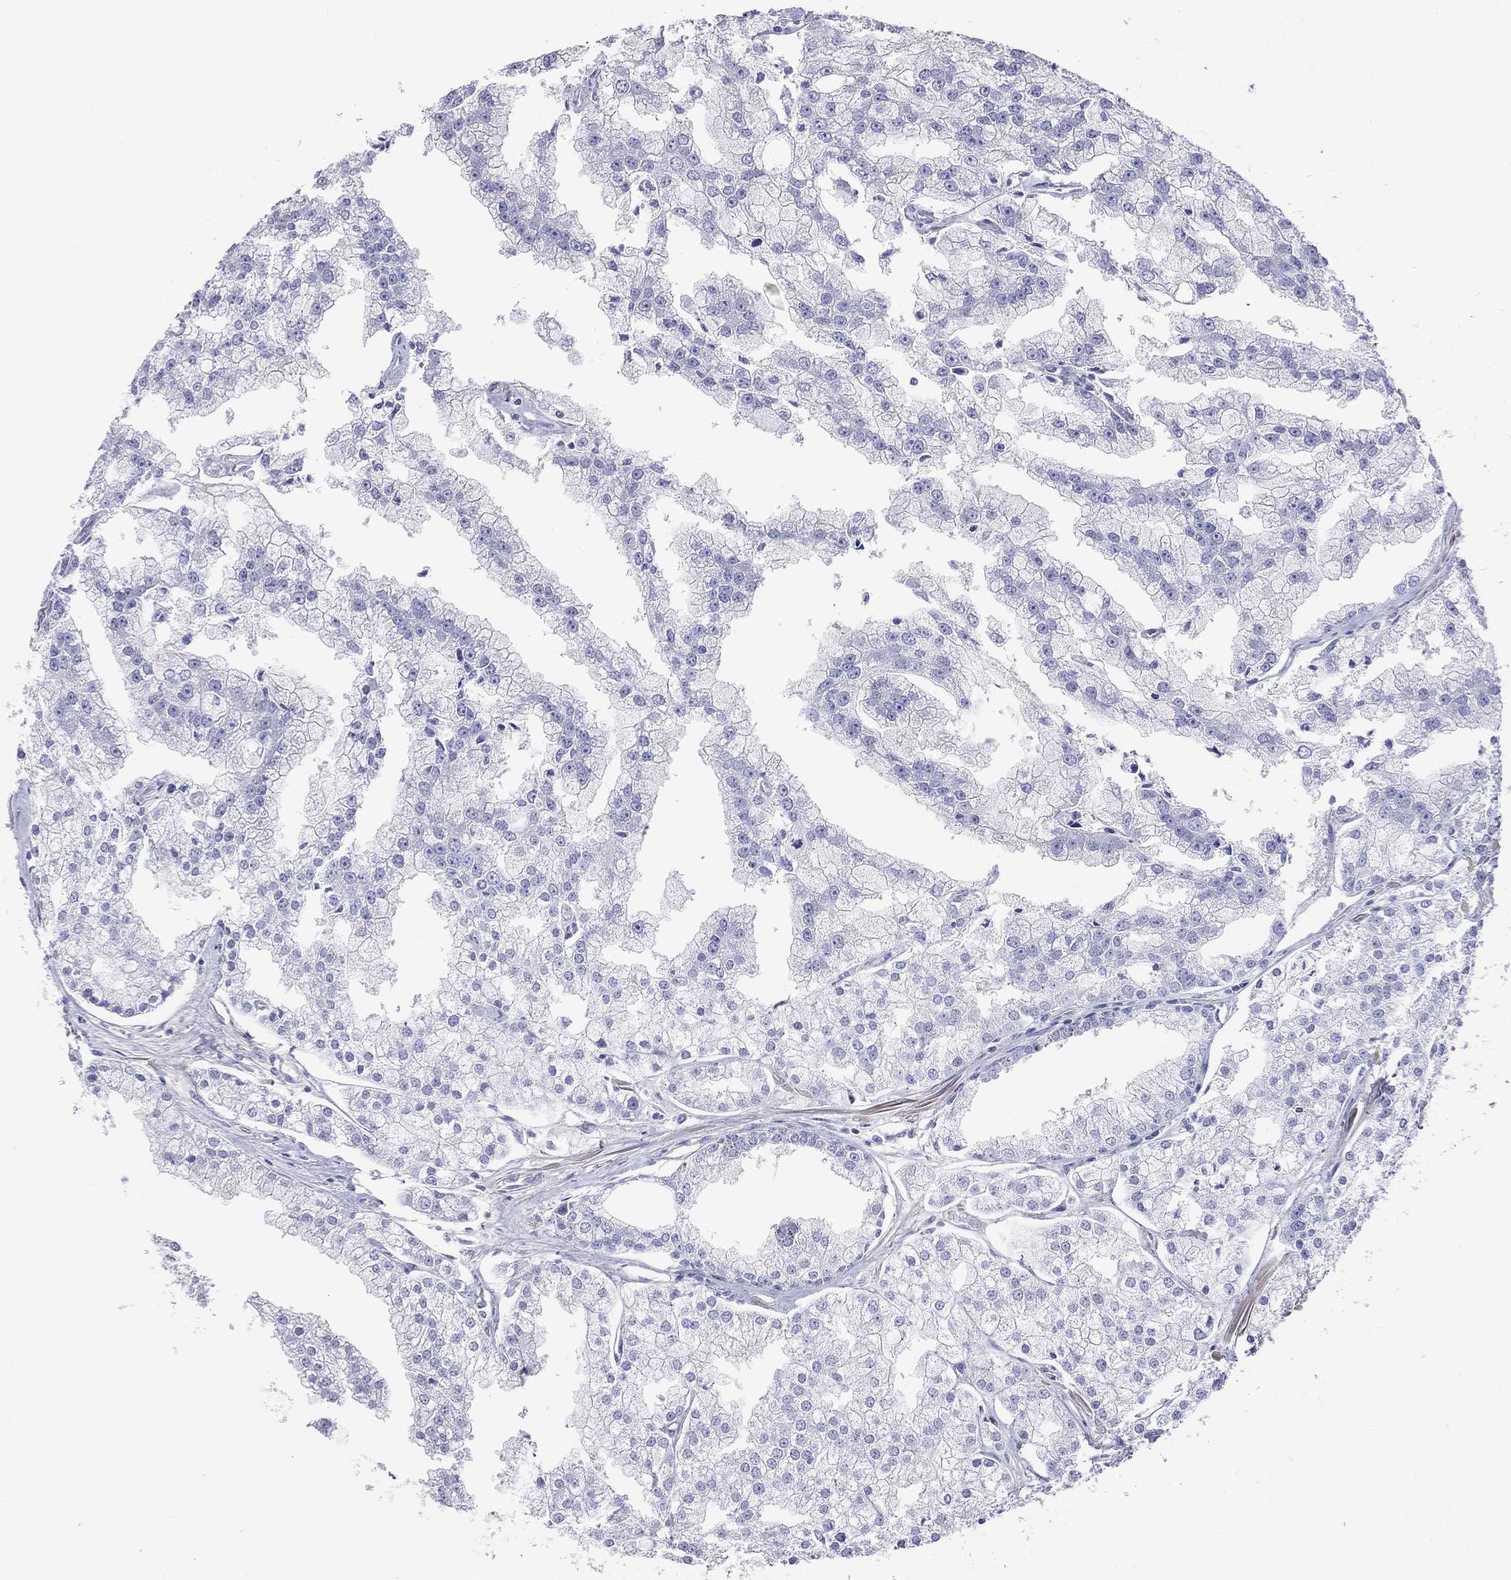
{"staining": {"intensity": "negative", "quantity": "none", "location": "none"}, "tissue": "prostate cancer", "cell_type": "Tumor cells", "image_type": "cancer", "snomed": [{"axis": "morphology", "description": "Adenocarcinoma, NOS"}, {"axis": "topography", "description": "Prostate"}], "caption": "An immunohistochemistry (IHC) photomicrograph of adenocarcinoma (prostate) is shown. There is no staining in tumor cells of adenocarcinoma (prostate).", "gene": "KIAA2012", "patient": {"sex": "male", "age": 70}}